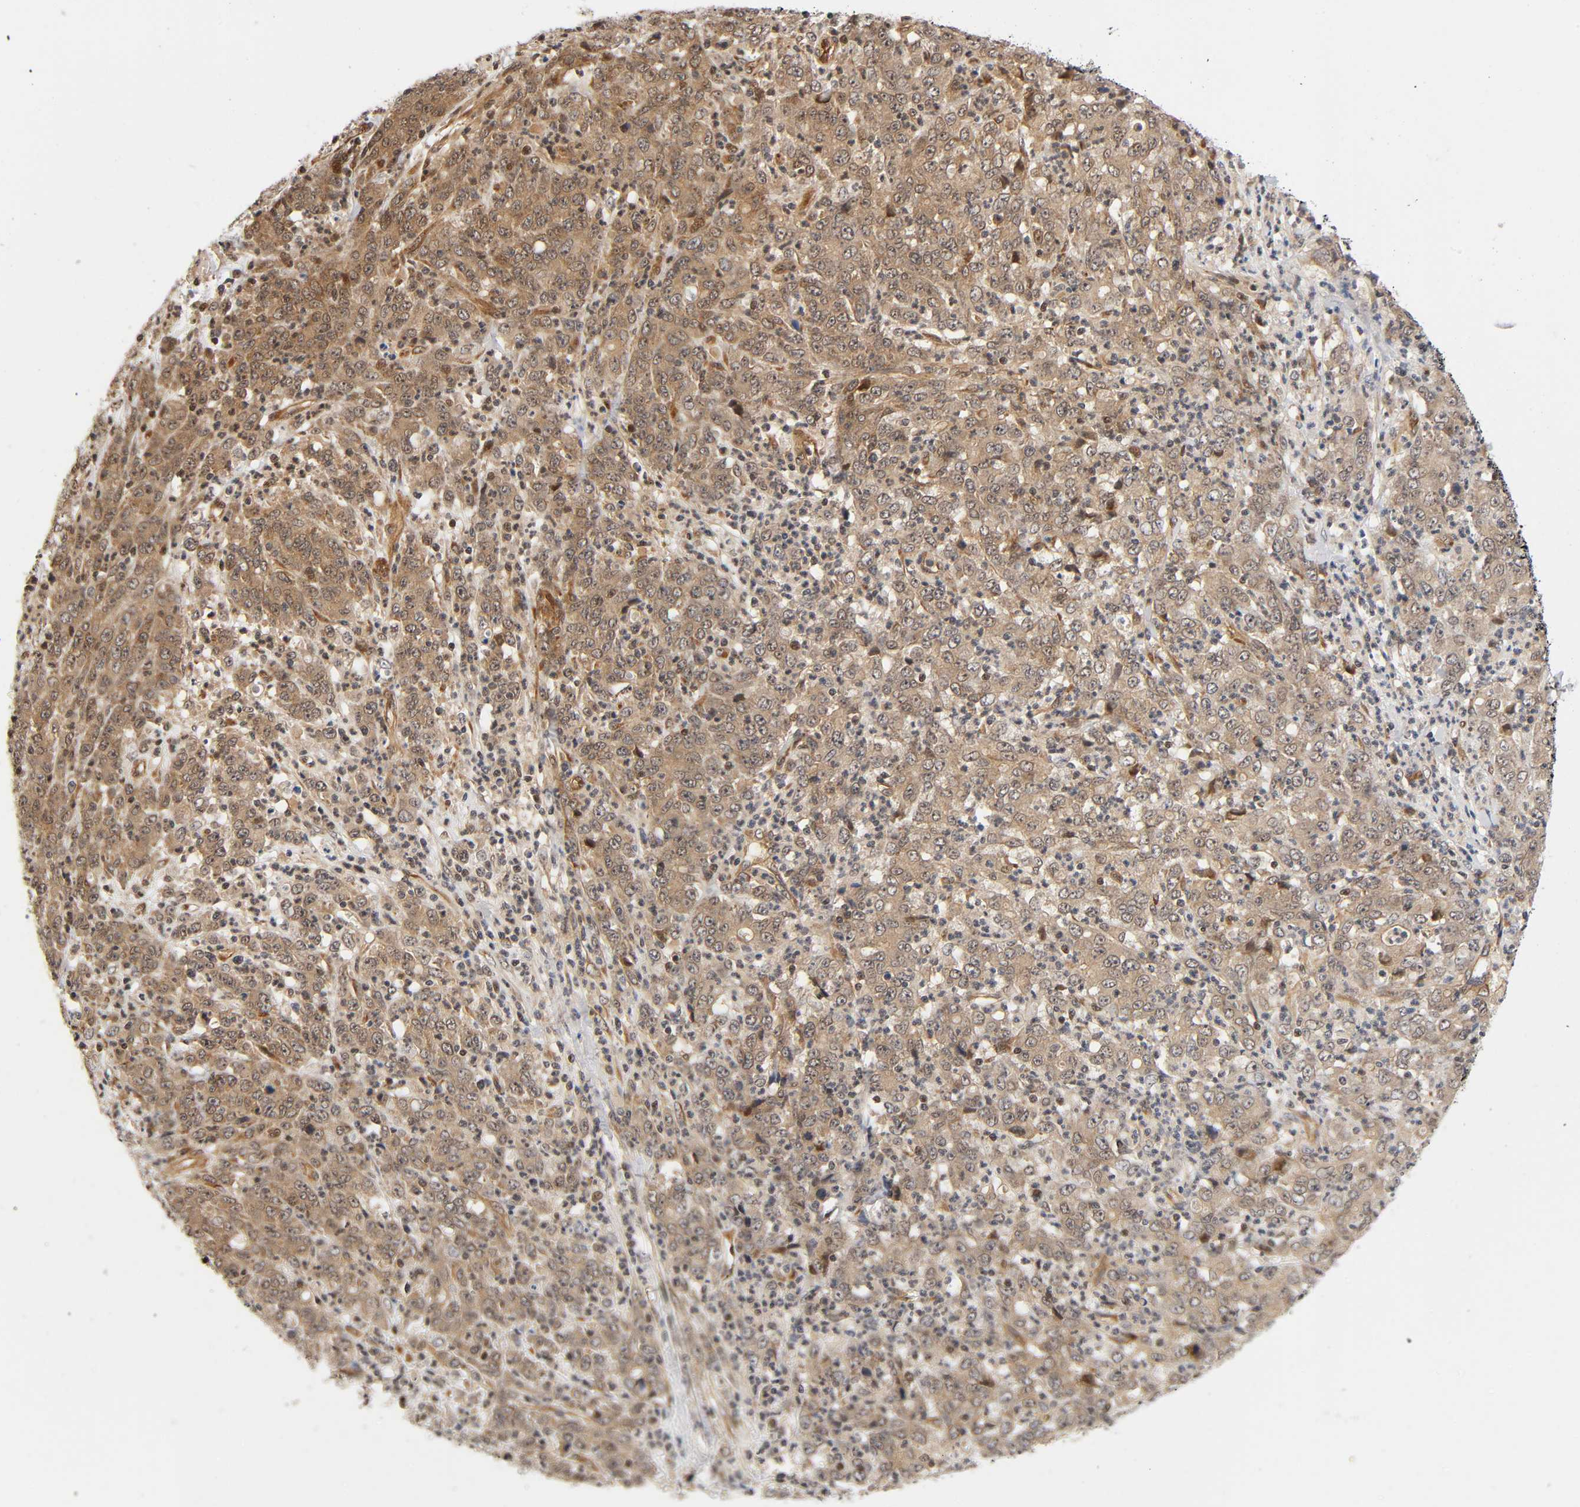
{"staining": {"intensity": "weak", "quantity": "25%-75%", "location": "cytoplasmic/membranous"}, "tissue": "stomach cancer", "cell_type": "Tumor cells", "image_type": "cancer", "snomed": [{"axis": "morphology", "description": "Adenocarcinoma, NOS"}, {"axis": "topography", "description": "Stomach, lower"}], "caption": "Immunohistochemistry micrograph of neoplastic tissue: stomach cancer (adenocarcinoma) stained using immunohistochemistry (IHC) shows low levels of weak protein expression localized specifically in the cytoplasmic/membranous of tumor cells, appearing as a cytoplasmic/membranous brown color.", "gene": "IQCJ-SCHIP1", "patient": {"sex": "female", "age": 71}}